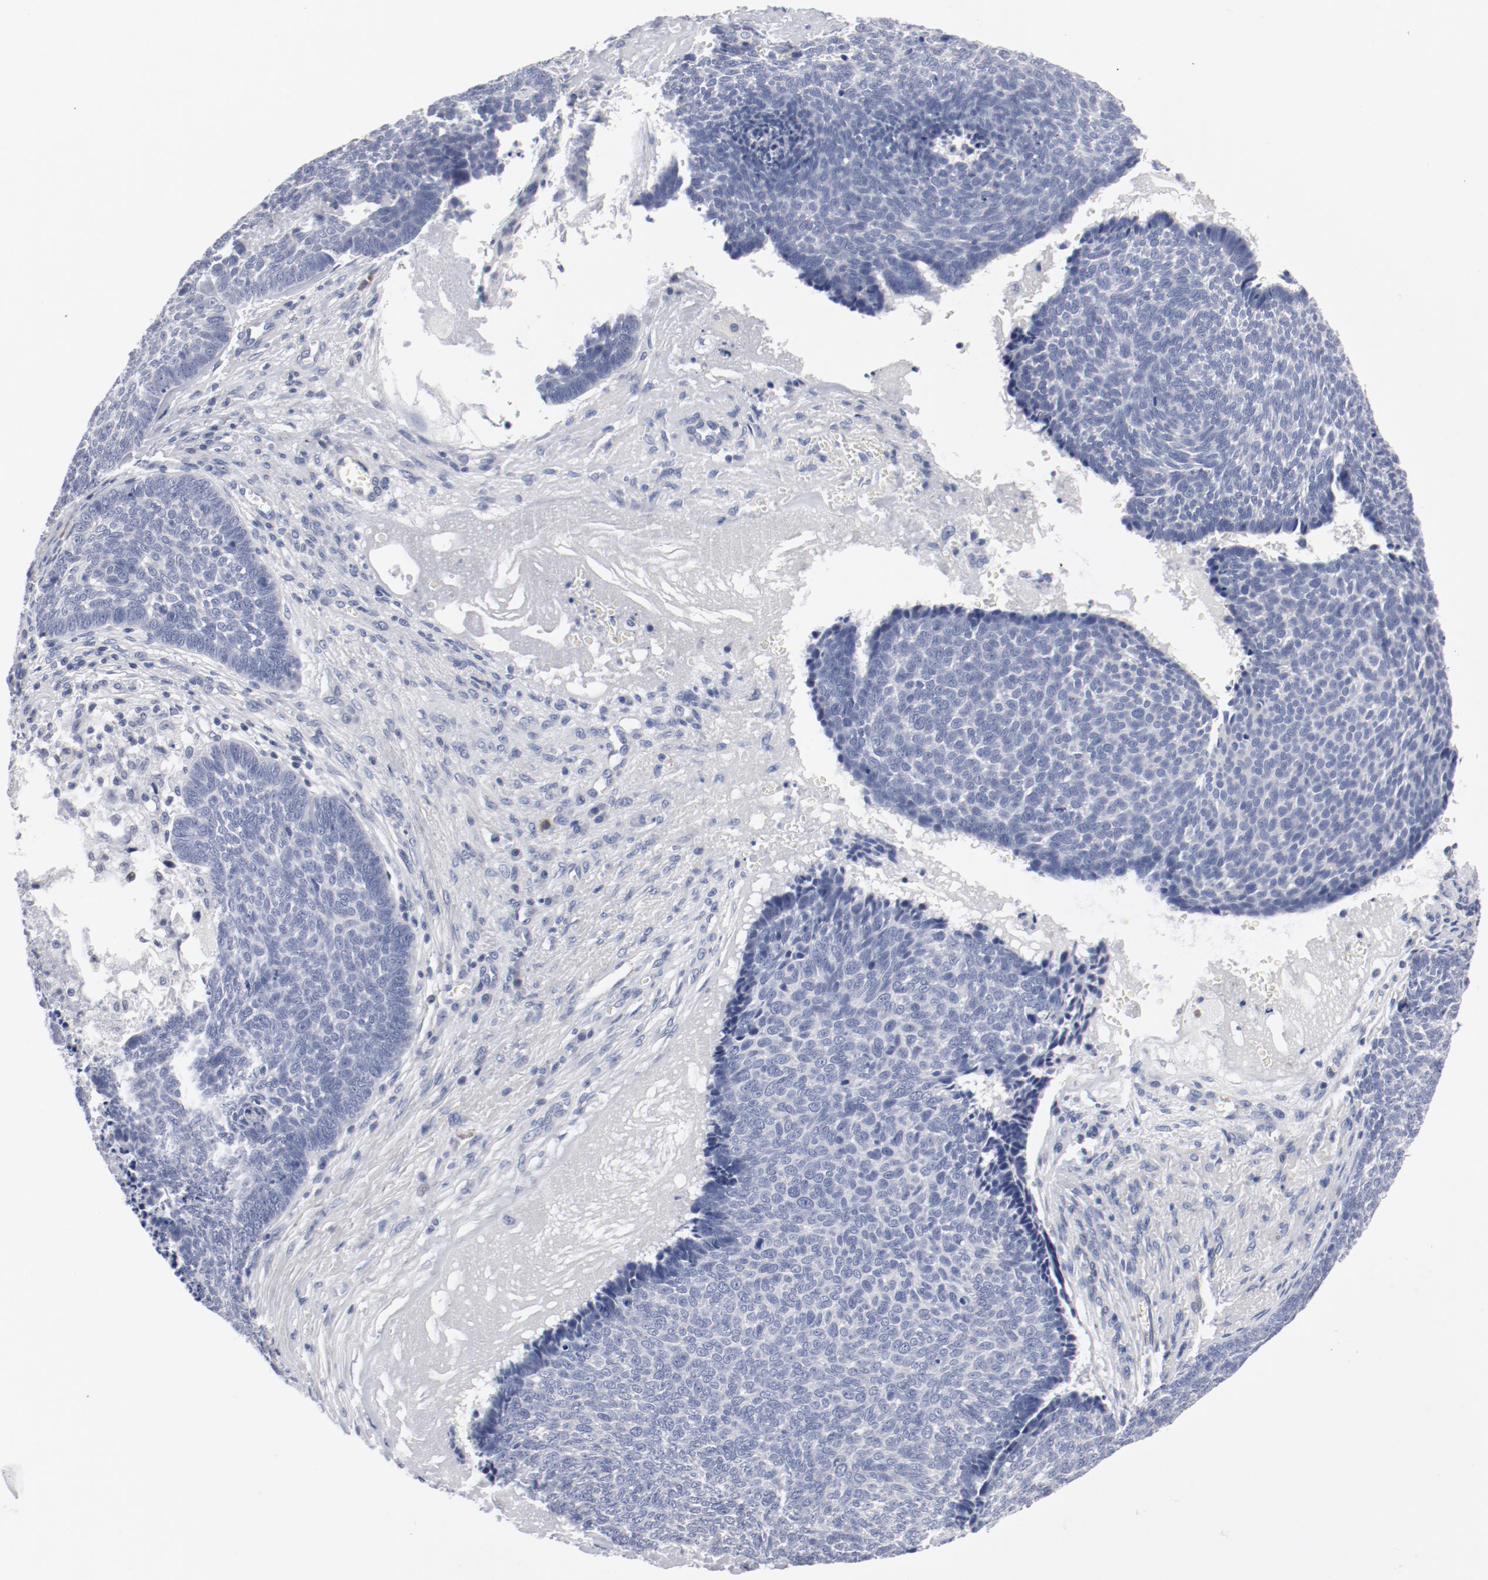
{"staining": {"intensity": "negative", "quantity": "none", "location": "none"}, "tissue": "skin cancer", "cell_type": "Tumor cells", "image_type": "cancer", "snomed": [{"axis": "morphology", "description": "Basal cell carcinoma"}, {"axis": "topography", "description": "Skin"}], "caption": "IHC of skin basal cell carcinoma displays no positivity in tumor cells.", "gene": "KCNK13", "patient": {"sex": "male", "age": 84}}